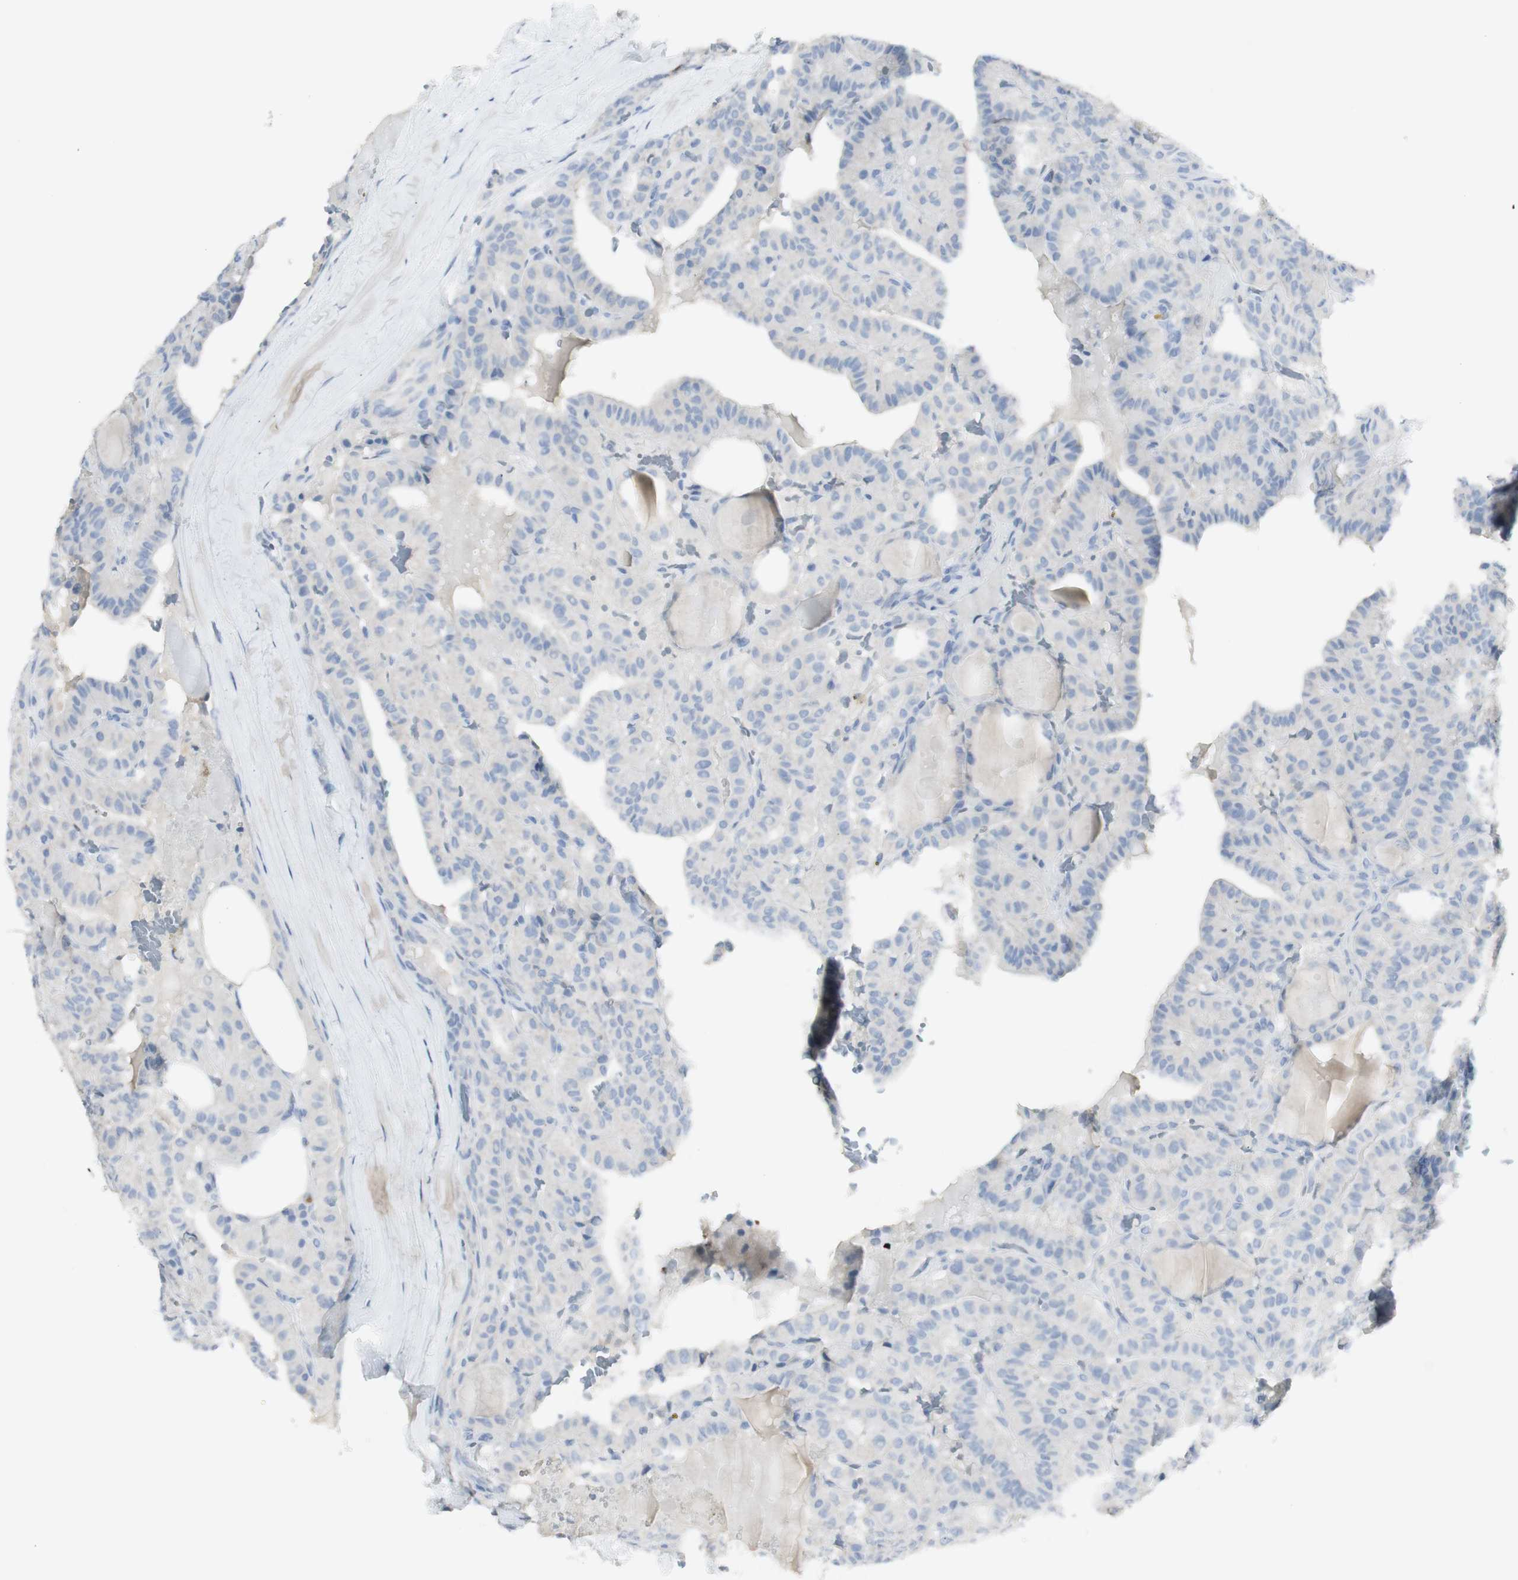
{"staining": {"intensity": "negative", "quantity": "none", "location": "none"}, "tissue": "head and neck cancer", "cell_type": "Tumor cells", "image_type": "cancer", "snomed": [{"axis": "morphology", "description": "Squamous cell carcinoma, NOS"}, {"axis": "topography", "description": "Oral tissue"}, {"axis": "topography", "description": "Head-Neck"}], "caption": "A micrograph of human head and neck squamous cell carcinoma is negative for staining in tumor cells.", "gene": "CD207", "patient": {"sex": "female", "age": 50}}